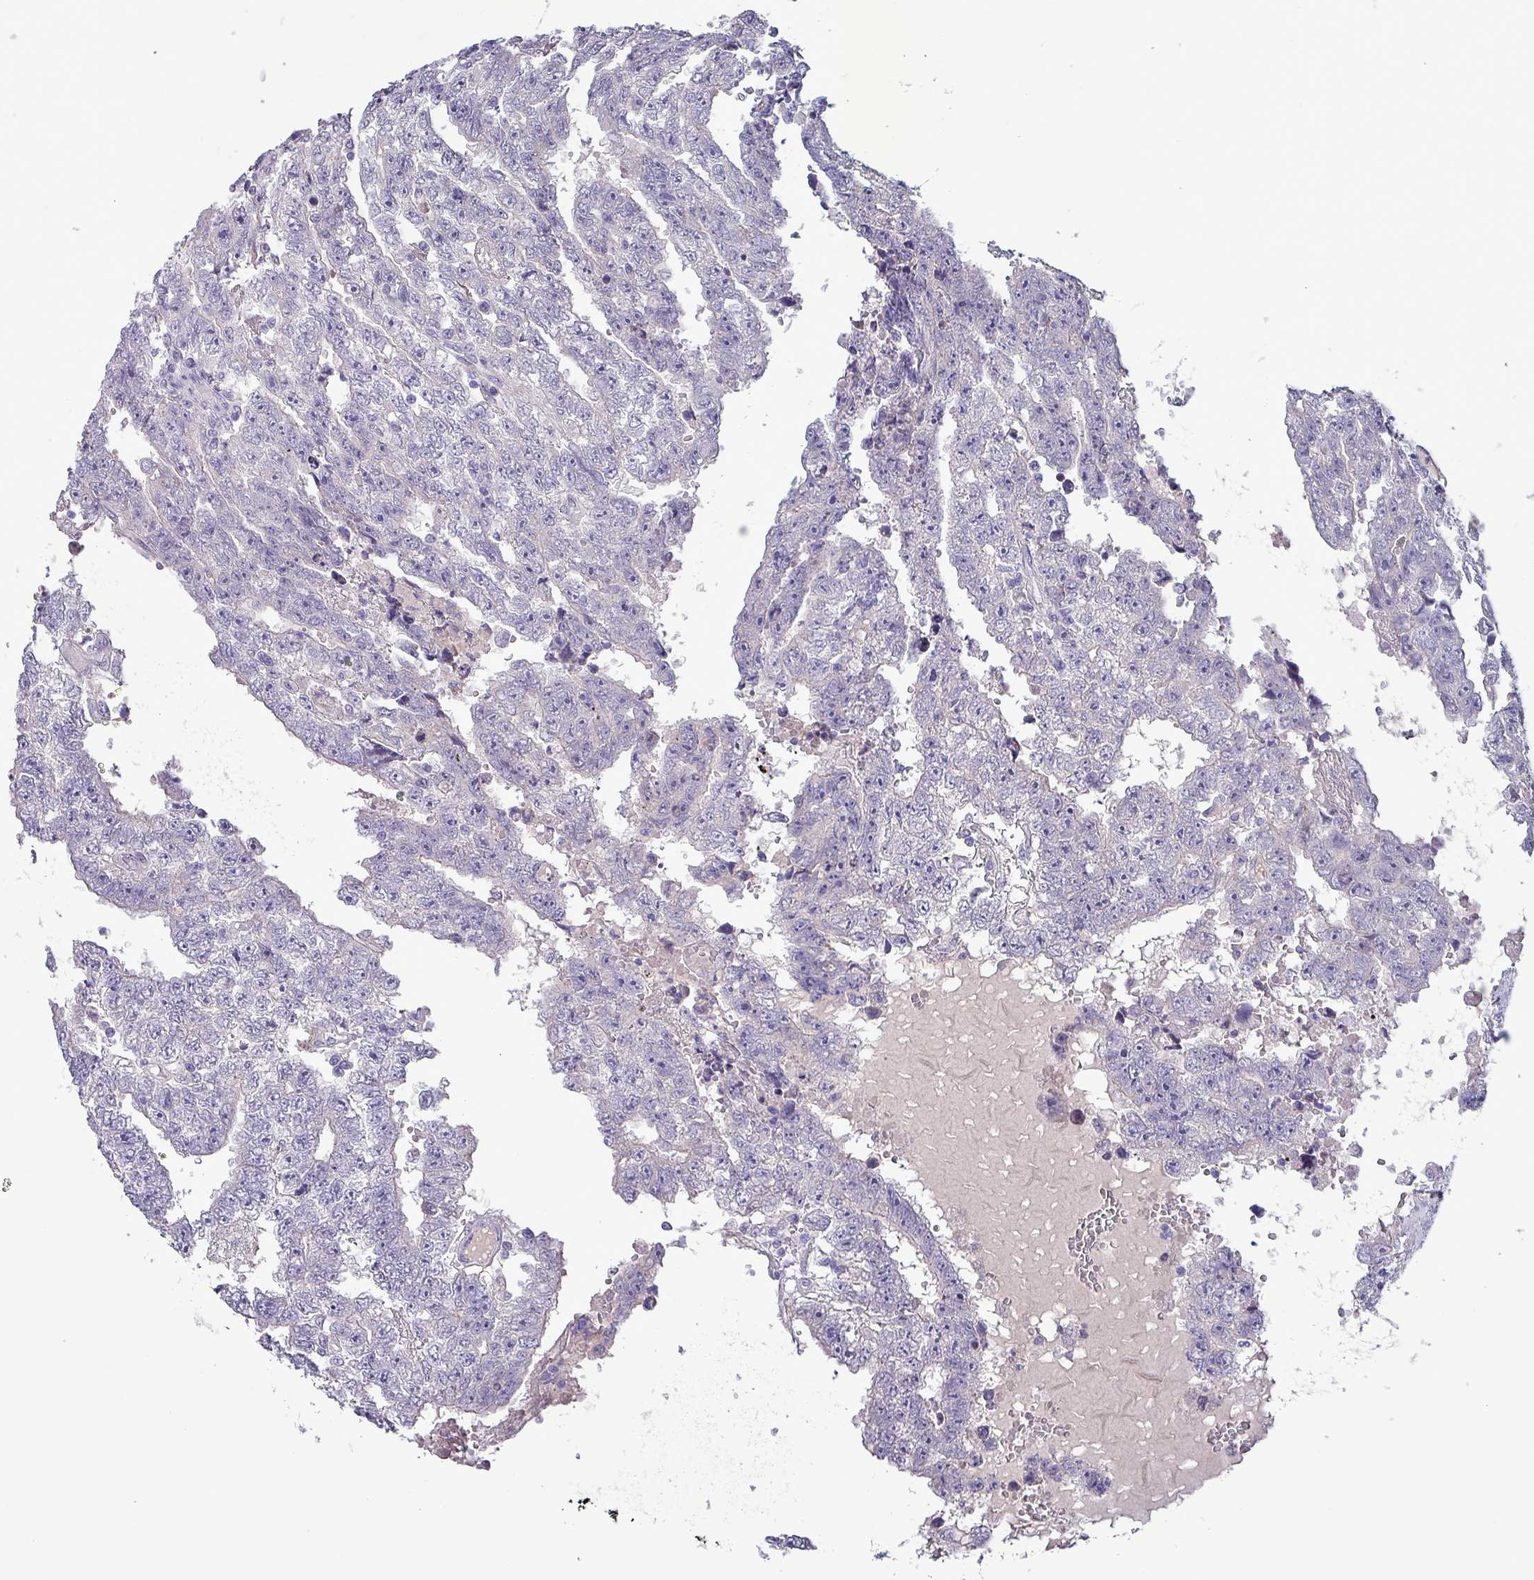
{"staining": {"intensity": "negative", "quantity": "none", "location": "none"}, "tissue": "testis cancer", "cell_type": "Tumor cells", "image_type": "cancer", "snomed": [{"axis": "morphology", "description": "Carcinoma, Embryonal, NOS"}, {"axis": "topography", "description": "Testis"}], "caption": "High magnification brightfield microscopy of testis cancer (embryonal carcinoma) stained with DAB (3,3'-diaminobenzidine) (brown) and counterstained with hematoxylin (blue): tumor cells show no significant expression. (Brightfield microscopy of DAB IHC at high magnification).", "gene": "HSD3B7", "patient": {"sex": "male", "age": 25}}